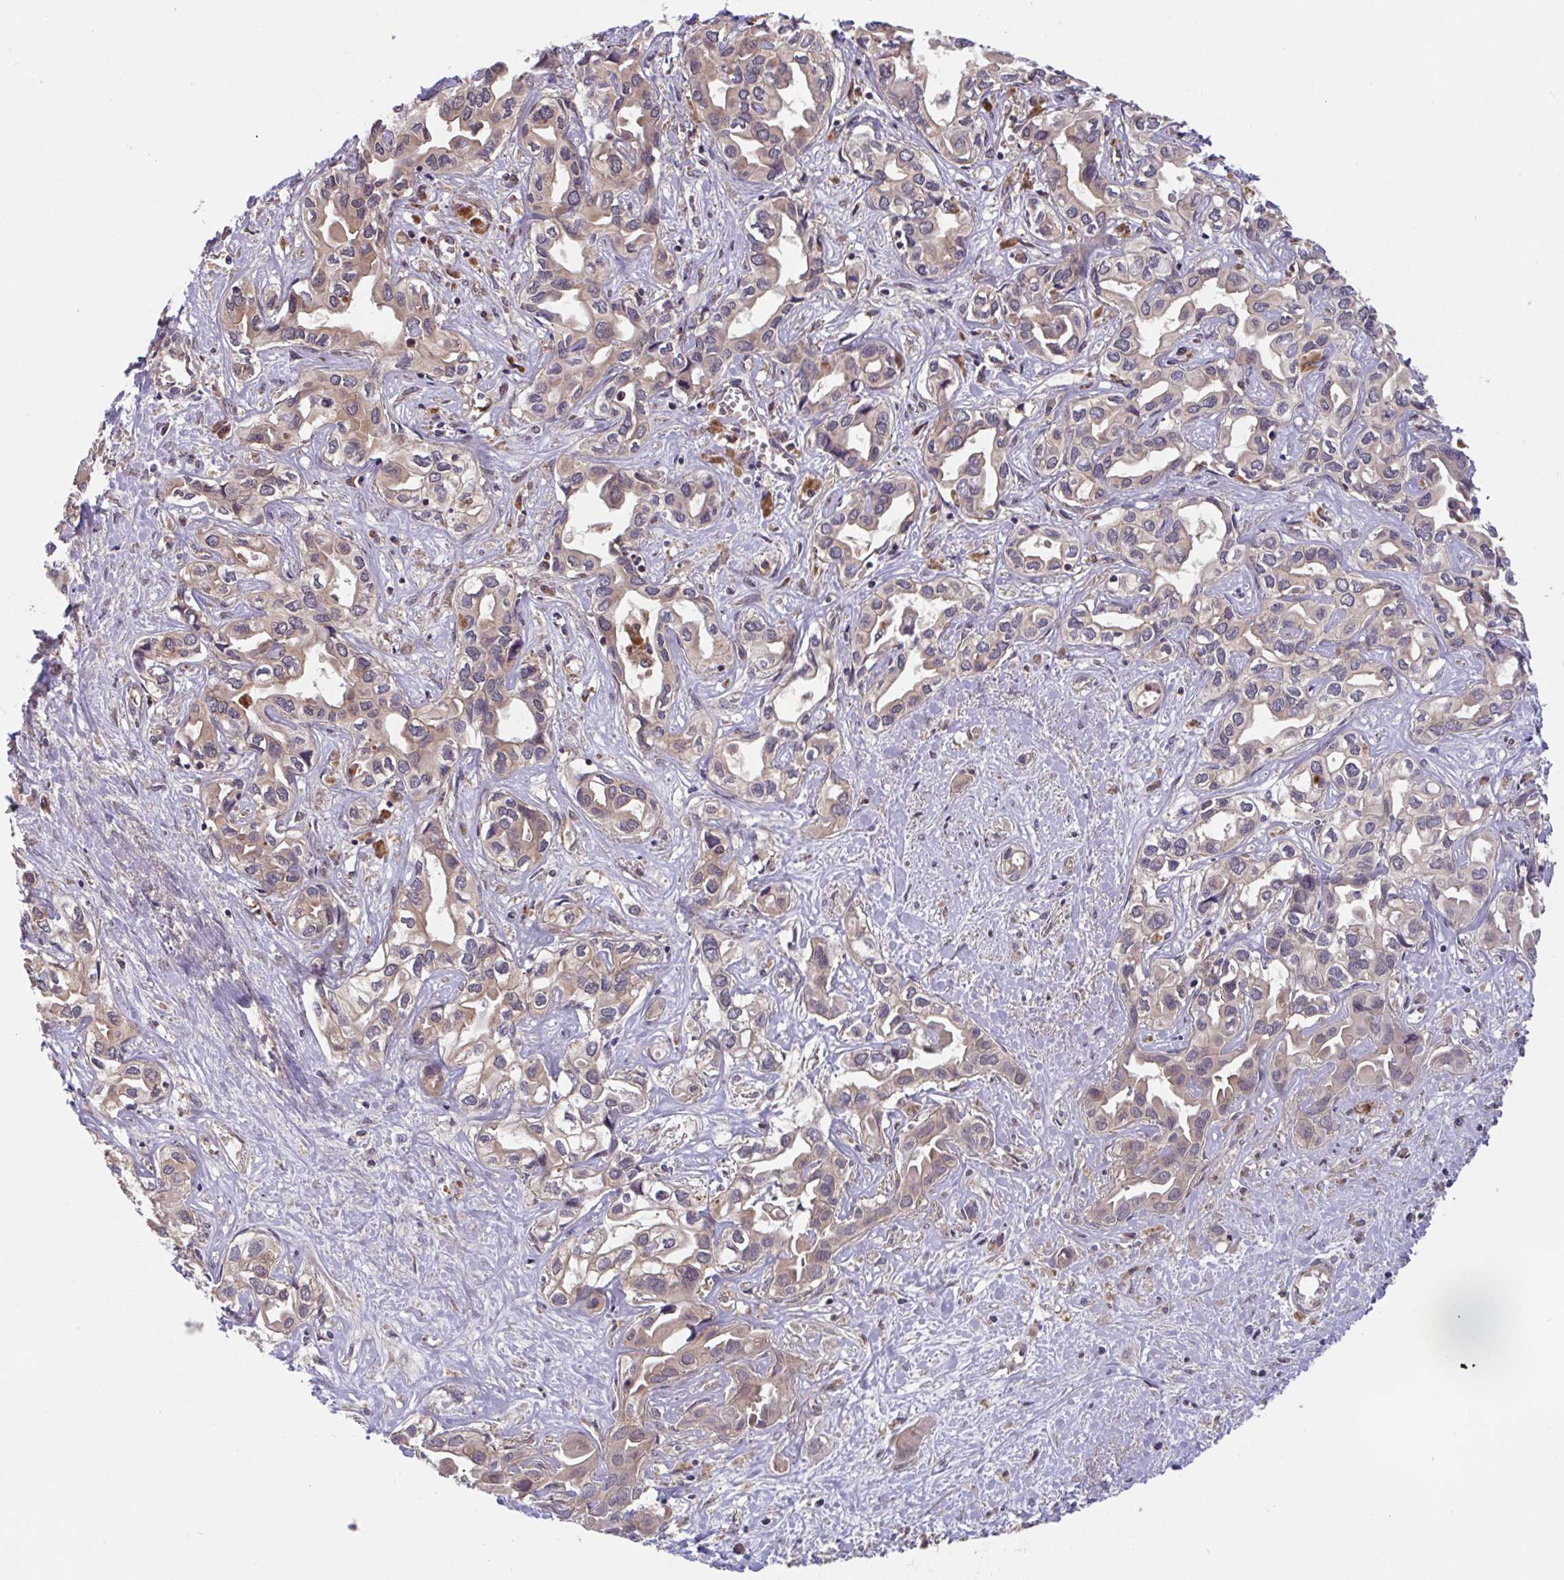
{"staining": {"intensity": "weak", "quantity": "25%-75%", "location": "cytoplasmic/membranous,nuclear"}, "tissue": "liver cancer", "cell_type": "Tumor cells", "image_type": "cancer", "snomed": [{"axis": "morphology", "description": "Cholangiocarcinoma"}, {"axis": "topography", "description": "Liver"}], "caption": "Protein staining displays weak cytoplasmic/membranous and nuclear positivity in about 25%-75% of tumor cells in liver cancer (cholangiocarcinoma). The staining is performed using DAB brown chromogen to label protein expression. The nuclei are counter-stained blue using hematoxylin.", "gene": "TIGAR", "patient": {"sex": "female", "age": 64}}